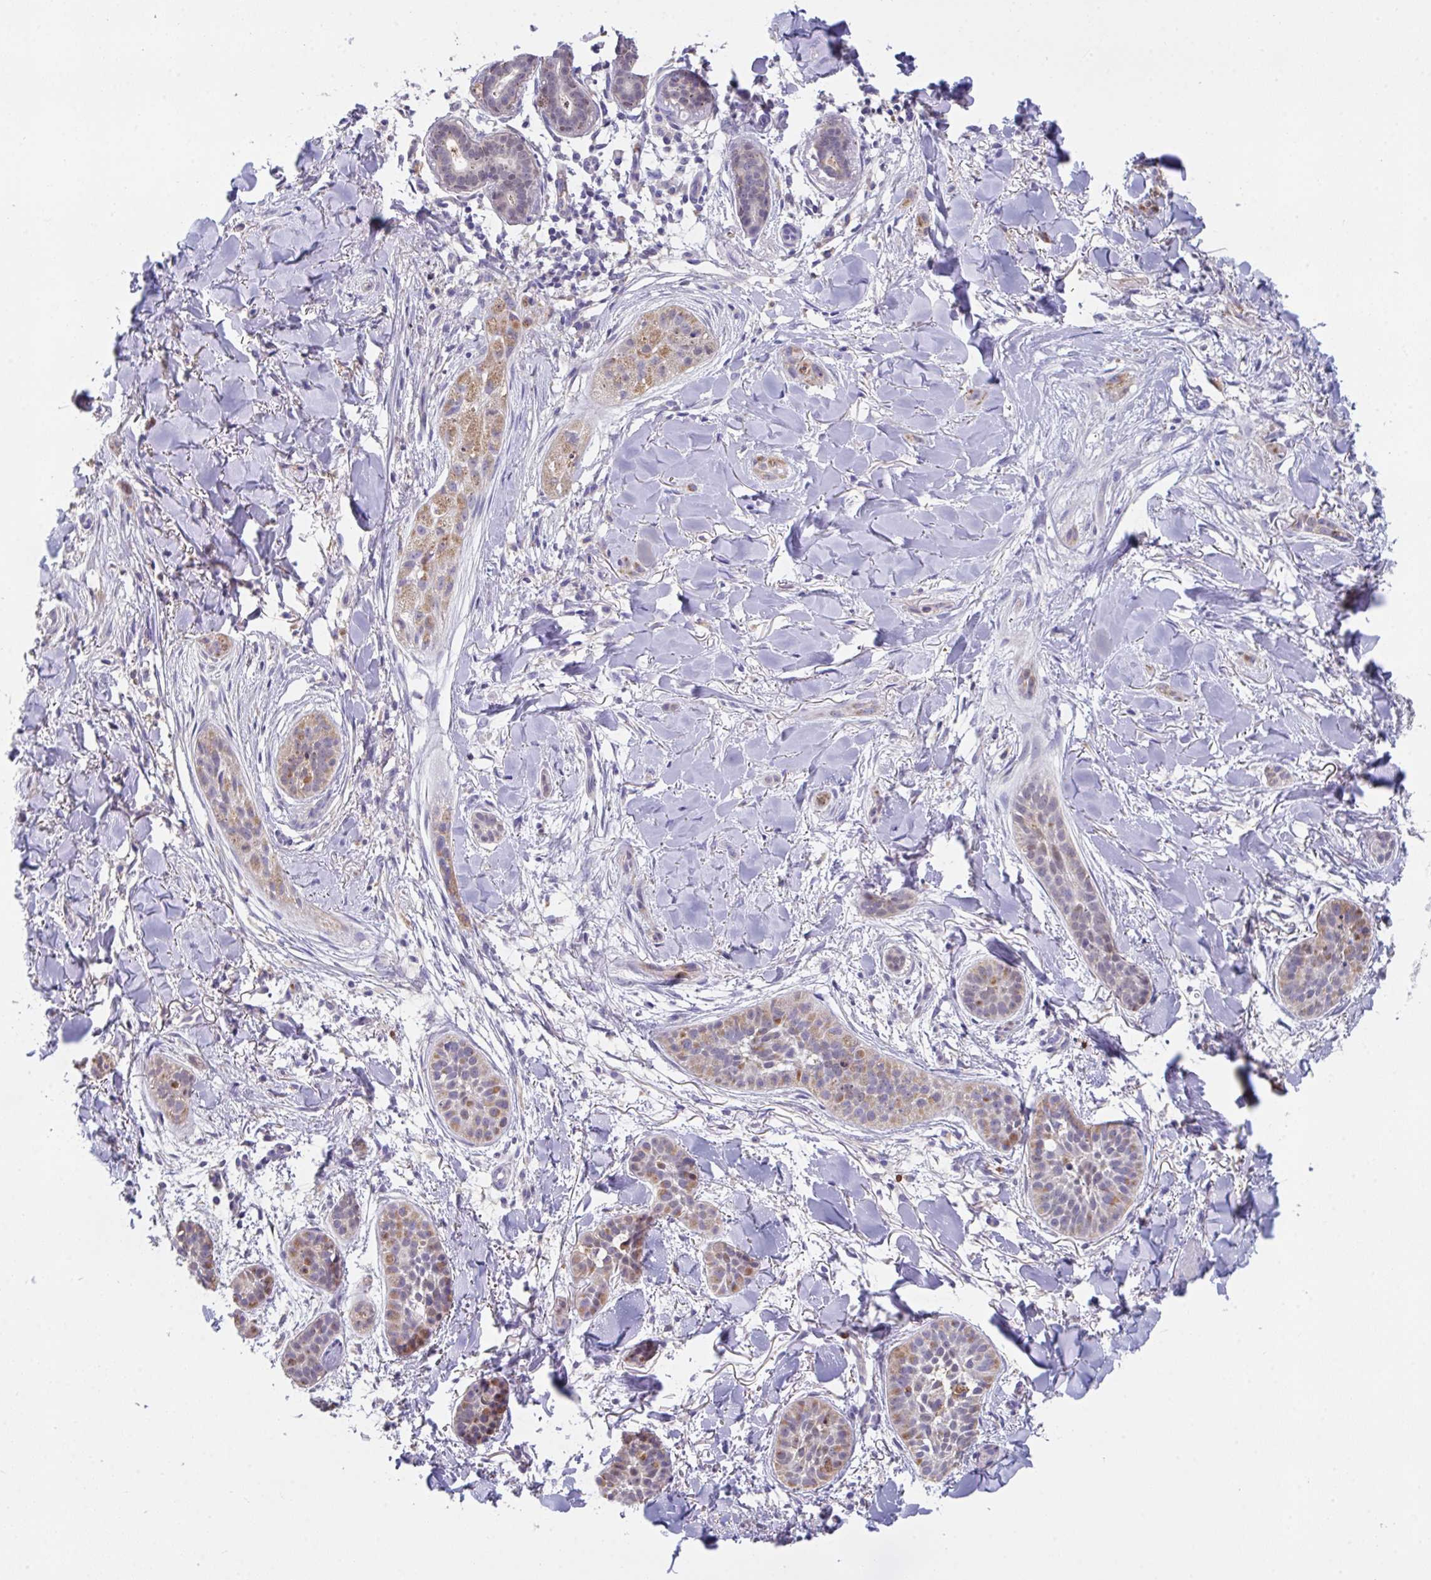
{"staining": {"intensity": "weak", "quantity": ">75%", "location": "cytoplasmic/membranous"}, "tissue": "skin cancer", "cell_type": "Tumor cells", "image_type": "cancer", "snomed": [{"axis": "morphology", "description": "Basal cell carcinoma"}, {"axis": "topography", "description": "Skin"}], "caption": "A brown stain highlights weak cytoplasmic/membranous positivity of a protein in skin cancer (basal cell carcinoma) tumor cells.", "gene": "TFAP2C", "patient": {"sex": "male", "age": 52}}